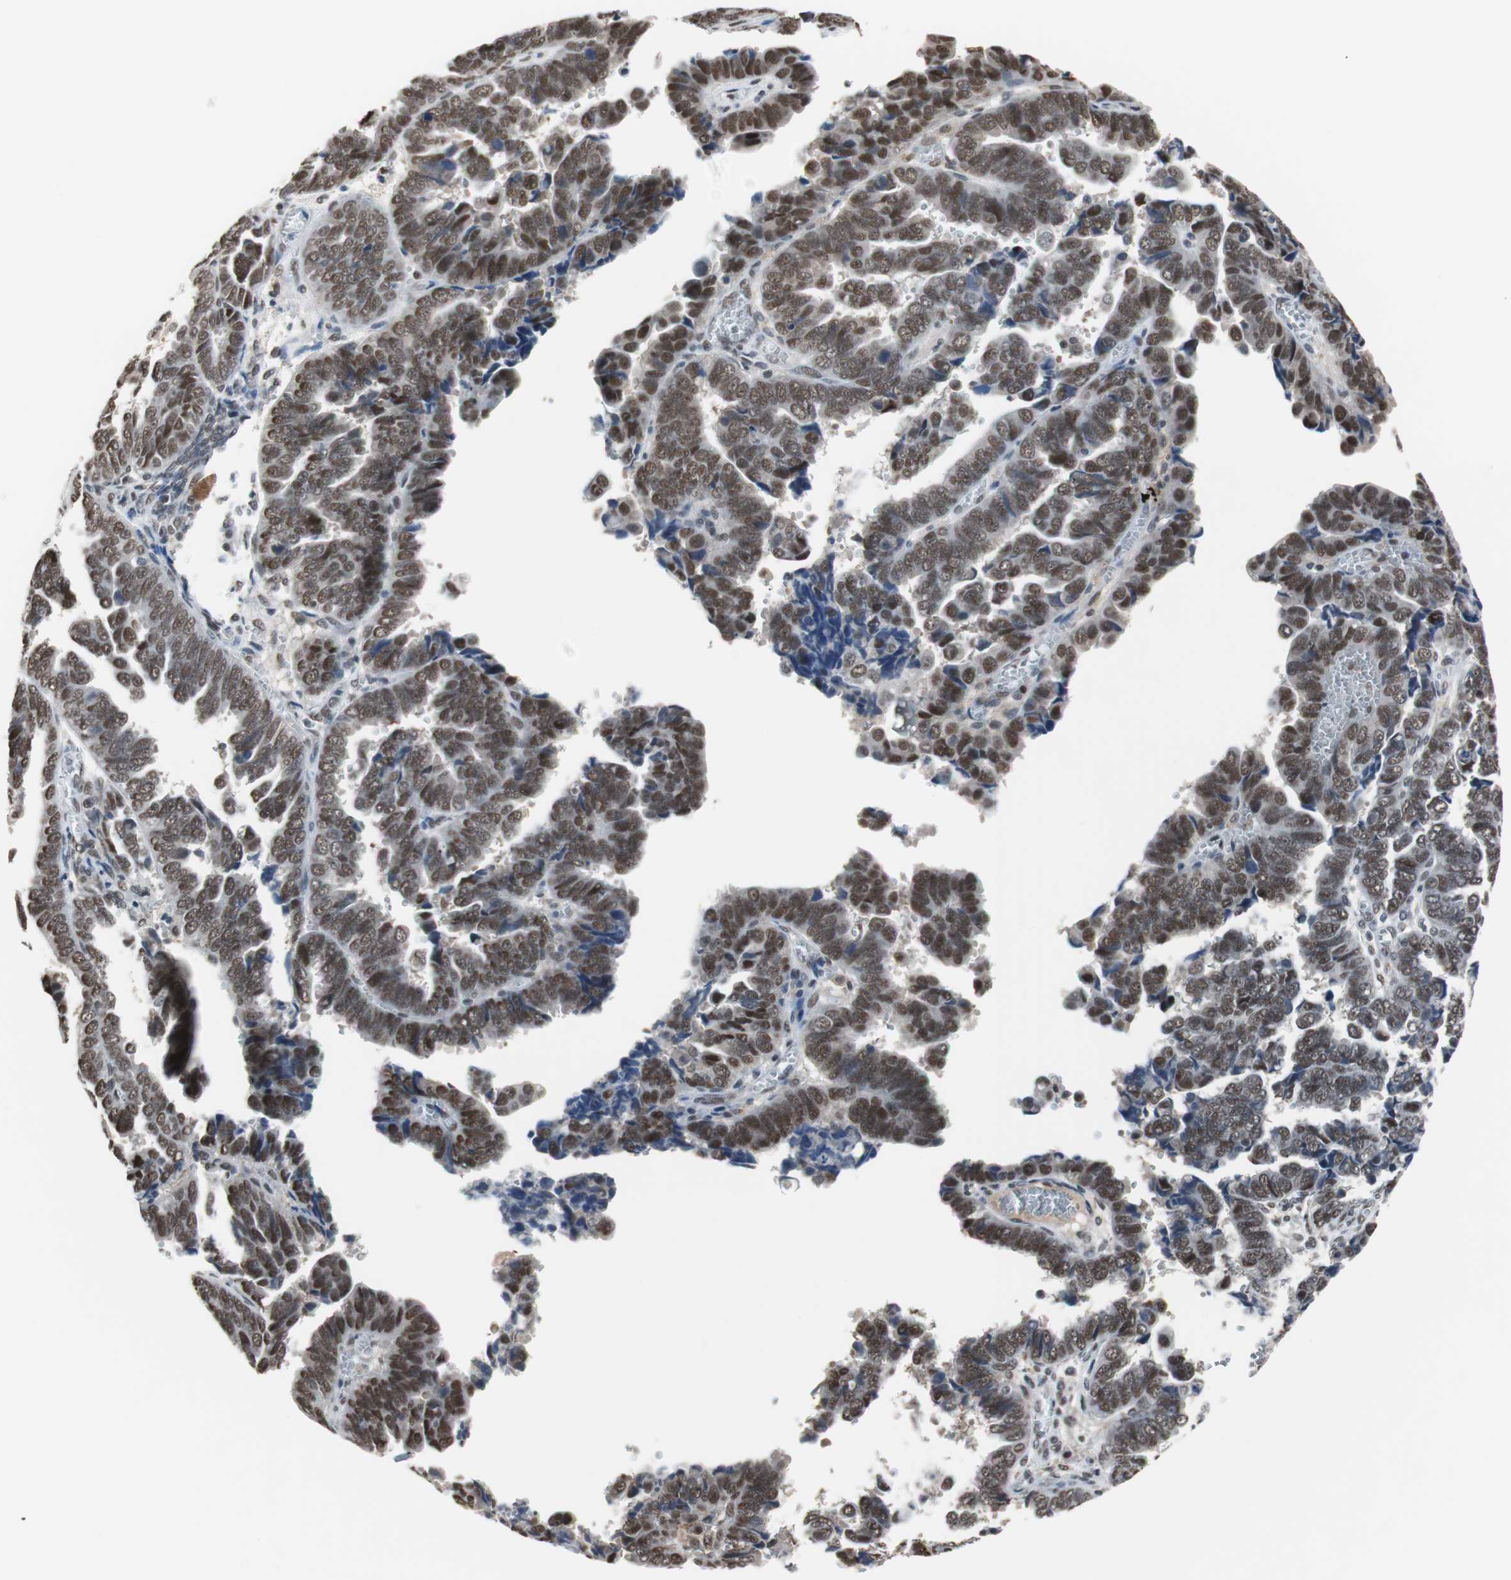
{"staining": {"intensity": "strong", "quantity": ">75%", "location": "nuclear"}, "tissue": "endometrial cancer", "cell_type": "Tumor cells", "image_type": "cancer", "snomed": [{"axis": "morphology", "description": "Adenocarcinoma, NOS"}, {"axis": "topography", "description": "Endometrium"}], "caption": "Approximately >75% of tumor cells in human endometrial adenocarcinoma display strong nuclear protein expression as visualized by brown immunohistochemical staining.", "gene": "TAF7", "patient": {"sex": "female", "age": 75}}